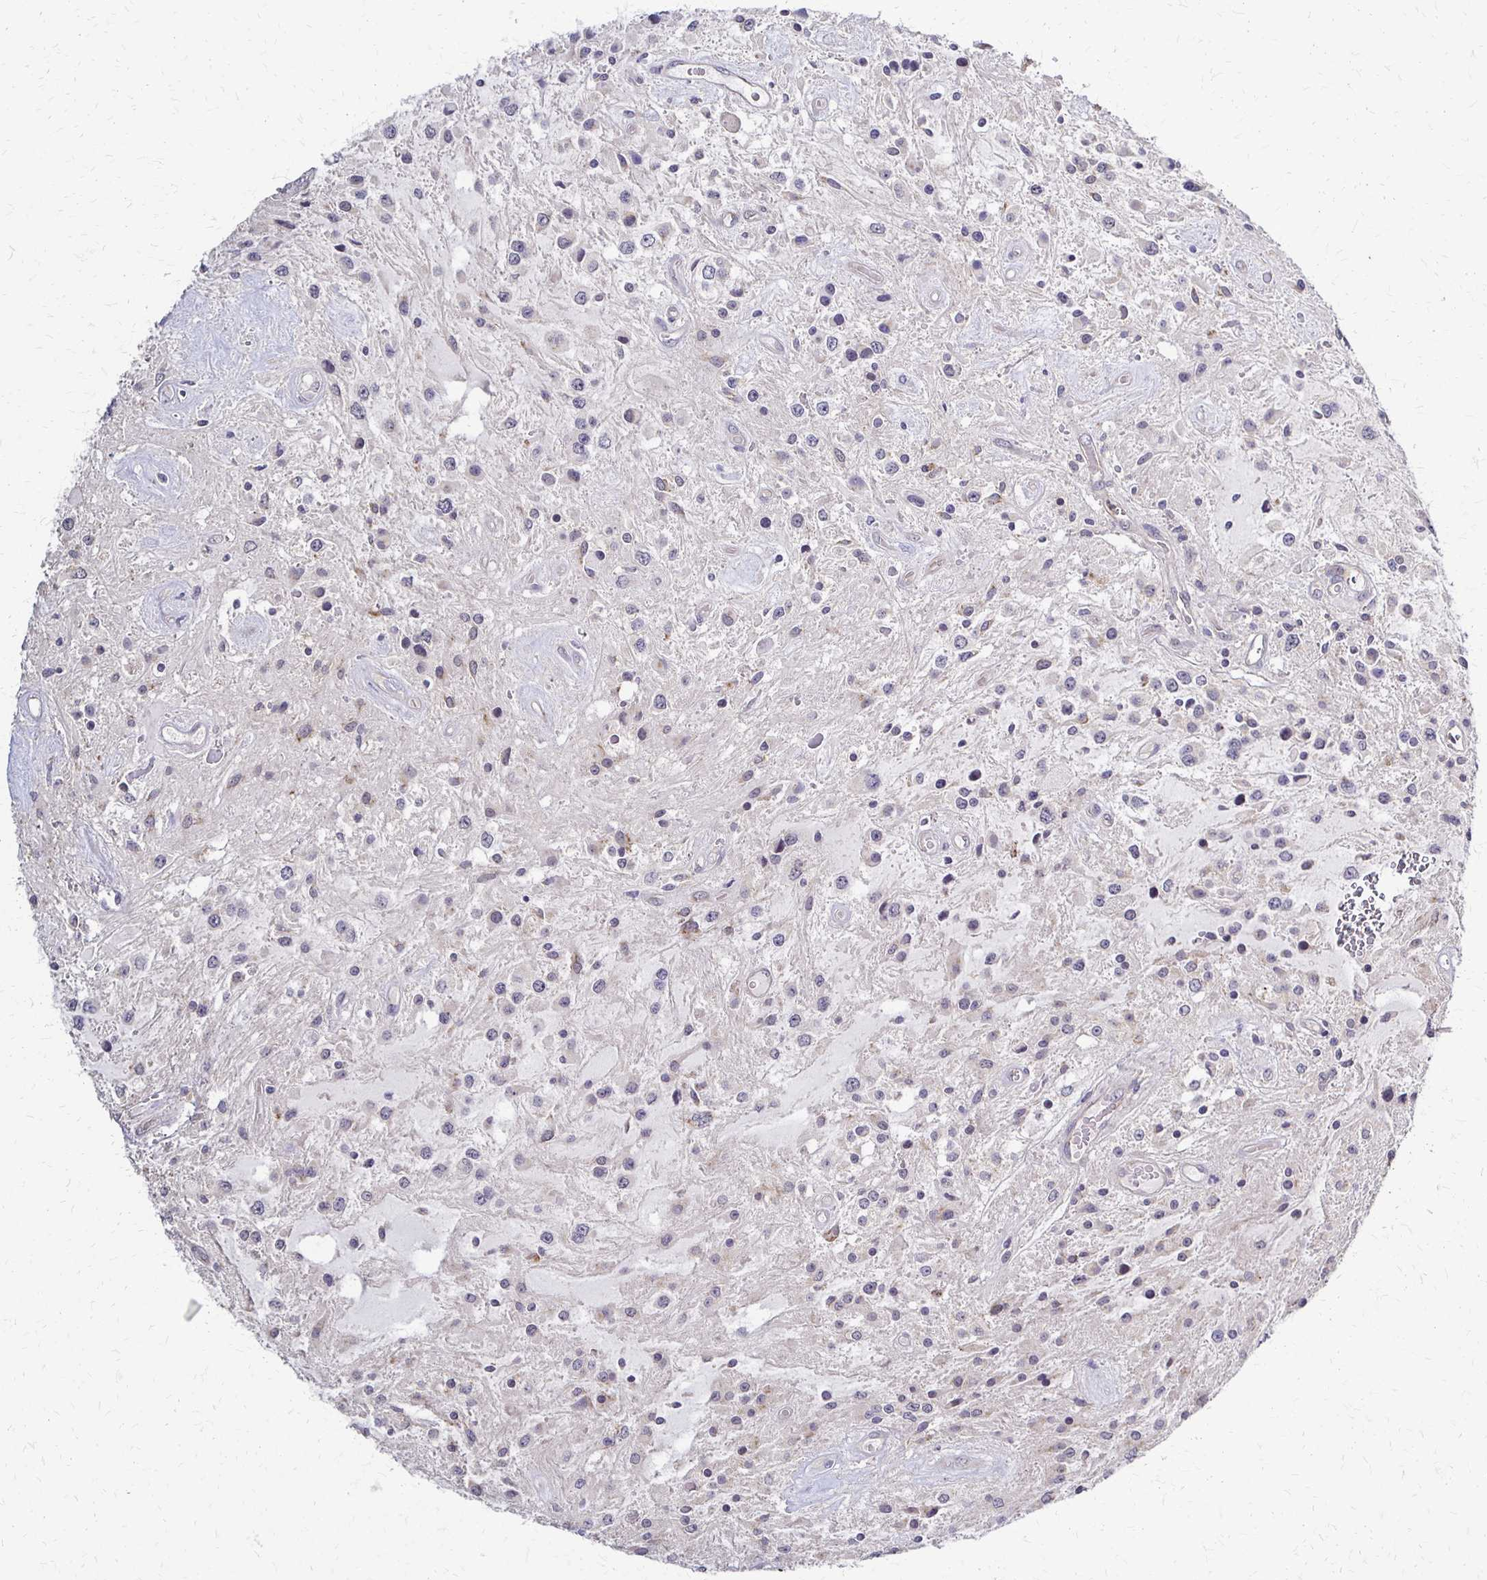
{"staining": {"intensity": "negative", "quantity": "none", "location": "none"}, "tissue": "glioma", "cell_type": "Tumor cells", "image_type": "cancer", "snomed": [{"axis": "morphology", "description": "Glioma, malignant, Low grade"}, {"axis": "topography", "description": "Cerebellum"}], "caption": "Human malignant low-grade glioma stained for a protein using IHC demonstrates no positivity in tumor cells.", "gene": "SLC9A9", "patient": {"sex": "female", "age": 14}}